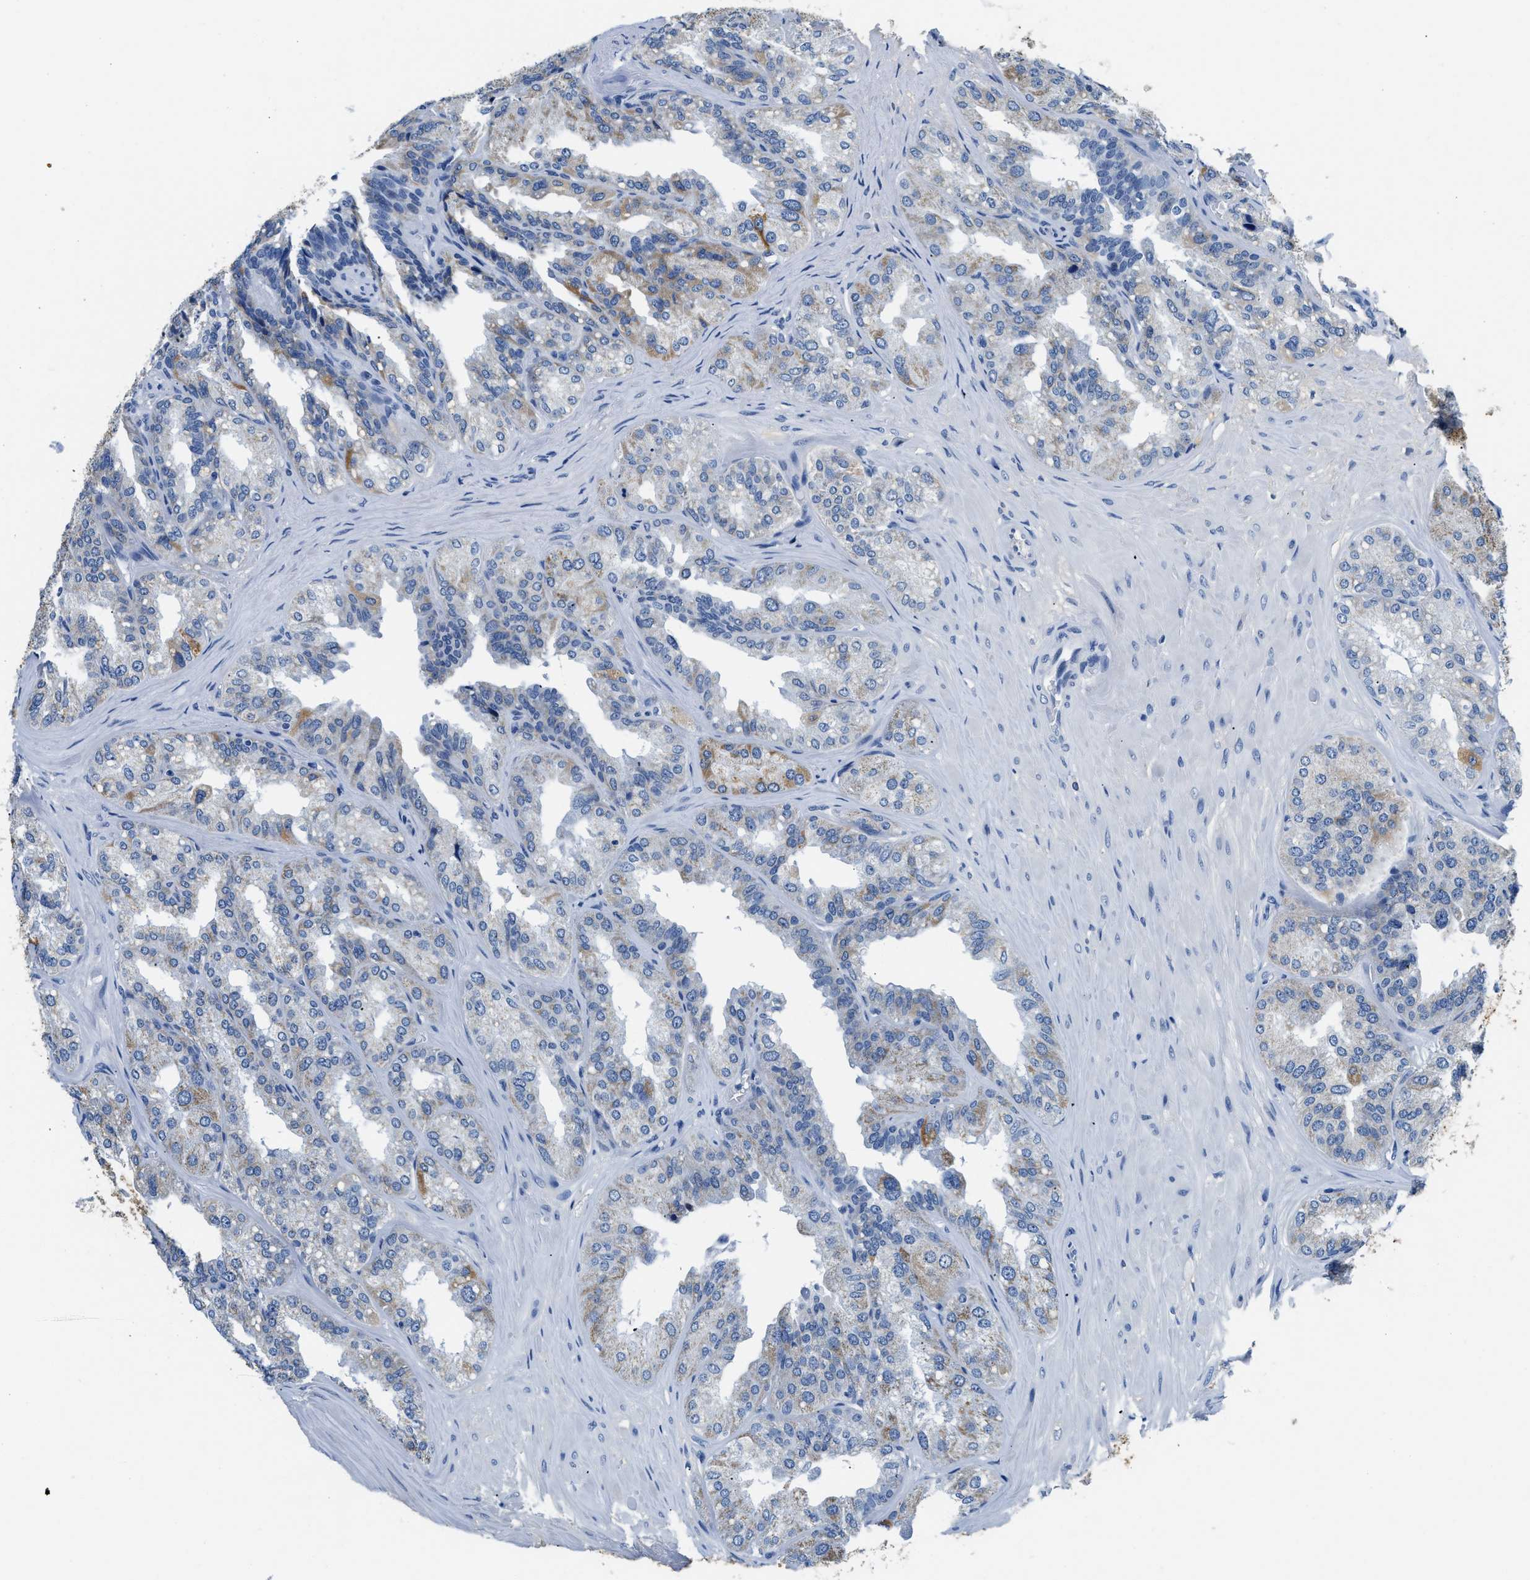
{"staining": {"intensity": "moderate", "quantity": "<25%", "location": "cytoplasmic/membranous"}, "tissue": "seminal vesicle", "cell_type": "Glandular cells", "image_type": "normal", "snomed": [{"axis": "morphology", "description": "Normal tissue, NOS"}, {"axis": "topography", "description": "Prostate"}, {"axis": "topography", "description": "Seminal veicle"}], "caption": "Immunohistochemical staining of unremarkable human seminal vesicle displays <25% levels of moderate cytoplasmic/membranous protein staining in approximately <25% of glandular cells. The staining was performed using DAB (3,3'-diaminobenzidine), with brown indicating positive protein expression. Nuclei are stained blue with hematoxylin.", "gene": "PCK2", "patient": {"sex": "male", "age": 51}}